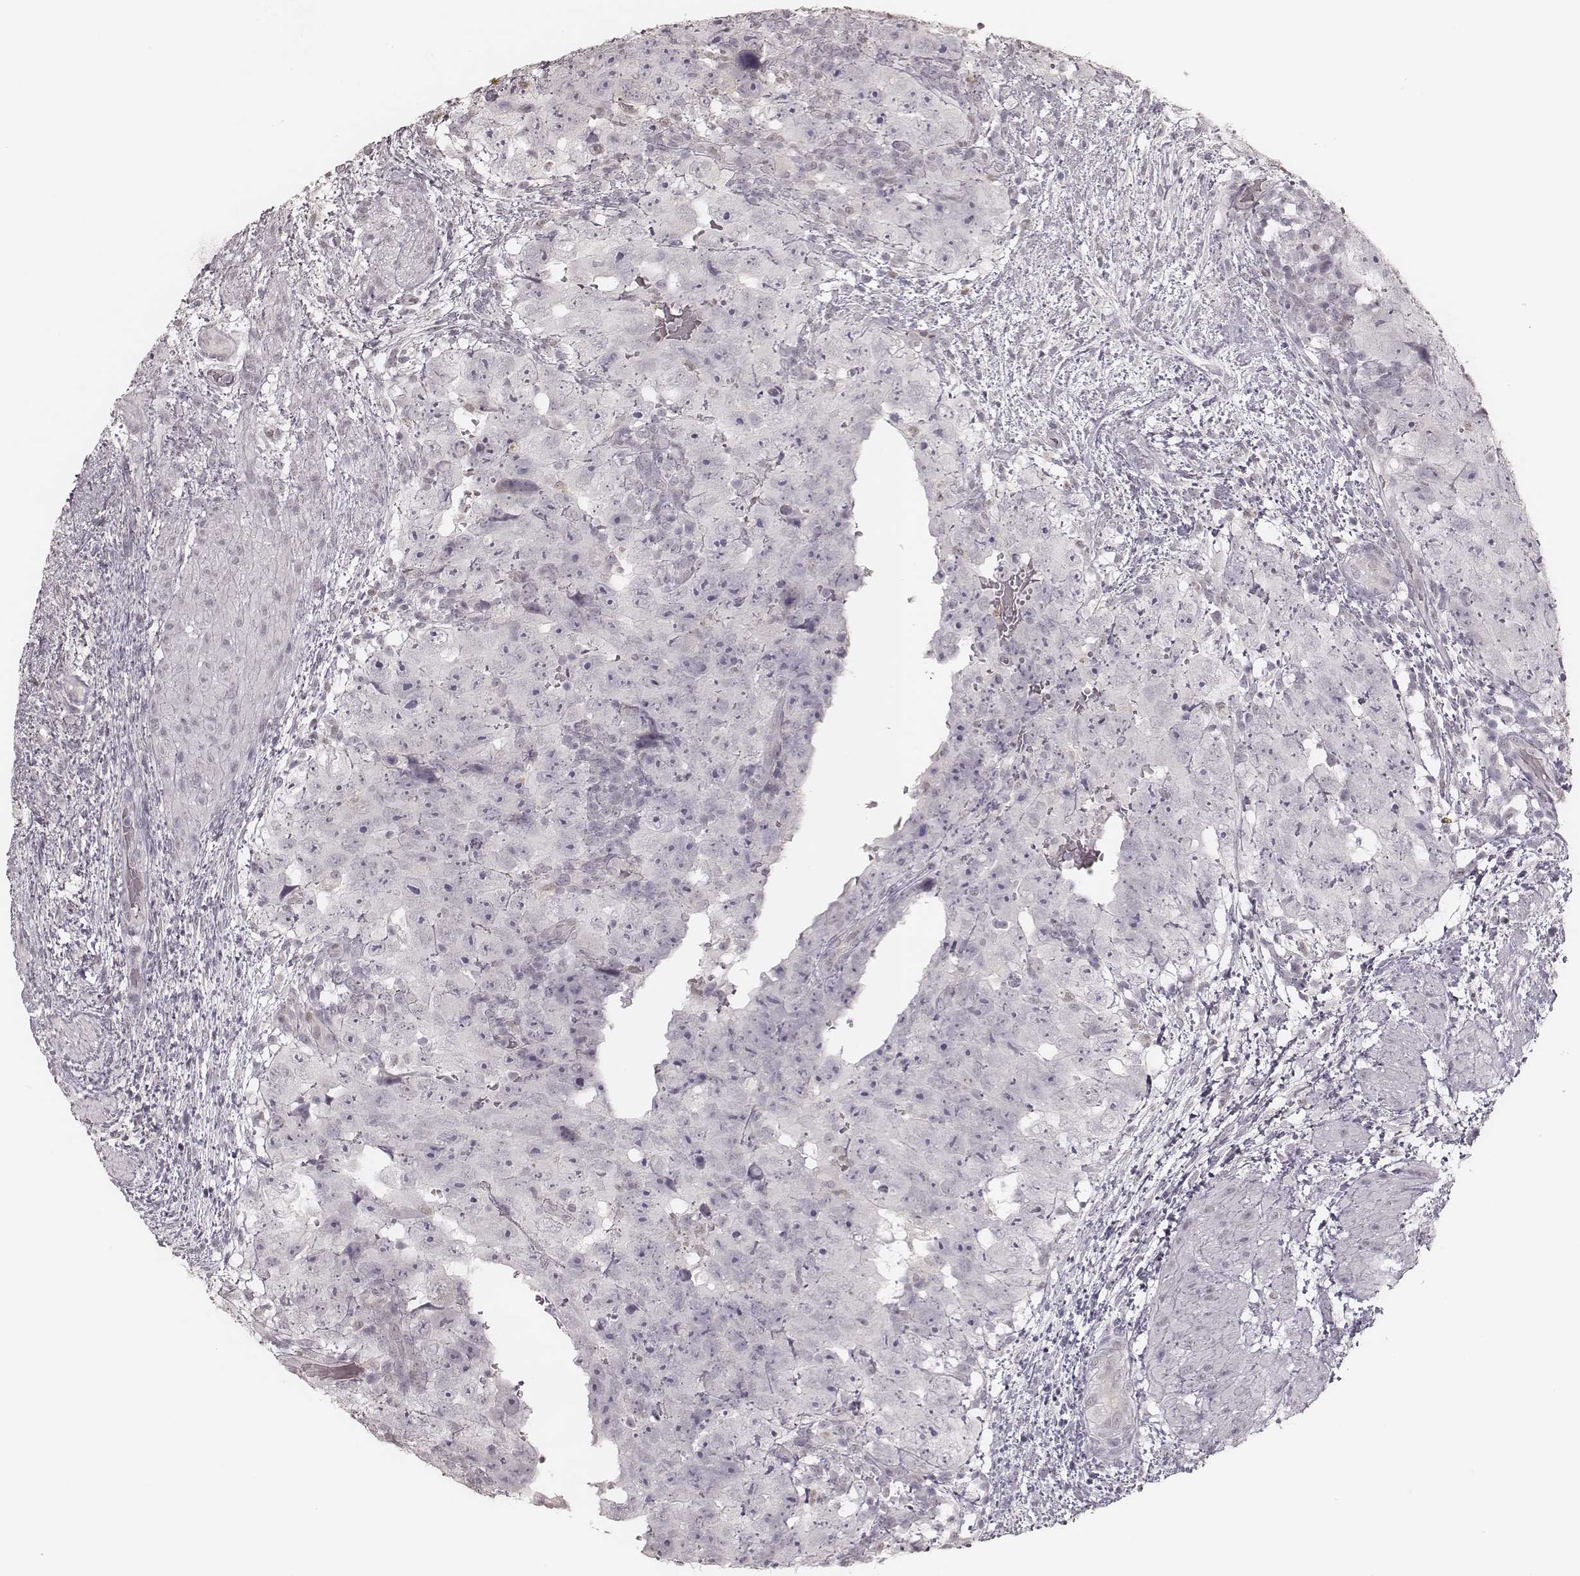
{"staining": {"intensity": "negative", "quantity": "none", "location": "none"}, "tissue": "testis cancer", "cell_type": "Tumor cells", "image_type": "cancer", "snomed": [{"axis": "morphology", "description": "Normal tissue, NOS"}, {"axis": "morphology", "description": "Carcinoma, Embryonal, NOS"}, {"axis": "topography", "description": "Testis"}, {"axis": "topography", "description": "Epididymis"}], "caption": "This is an immunohistochemistry micrograph of human embryonal carcinoma (testis). There is no positivity in tumor cells.", "gene": "KITLG", "patient": {"sex": "male", "age": 24}}